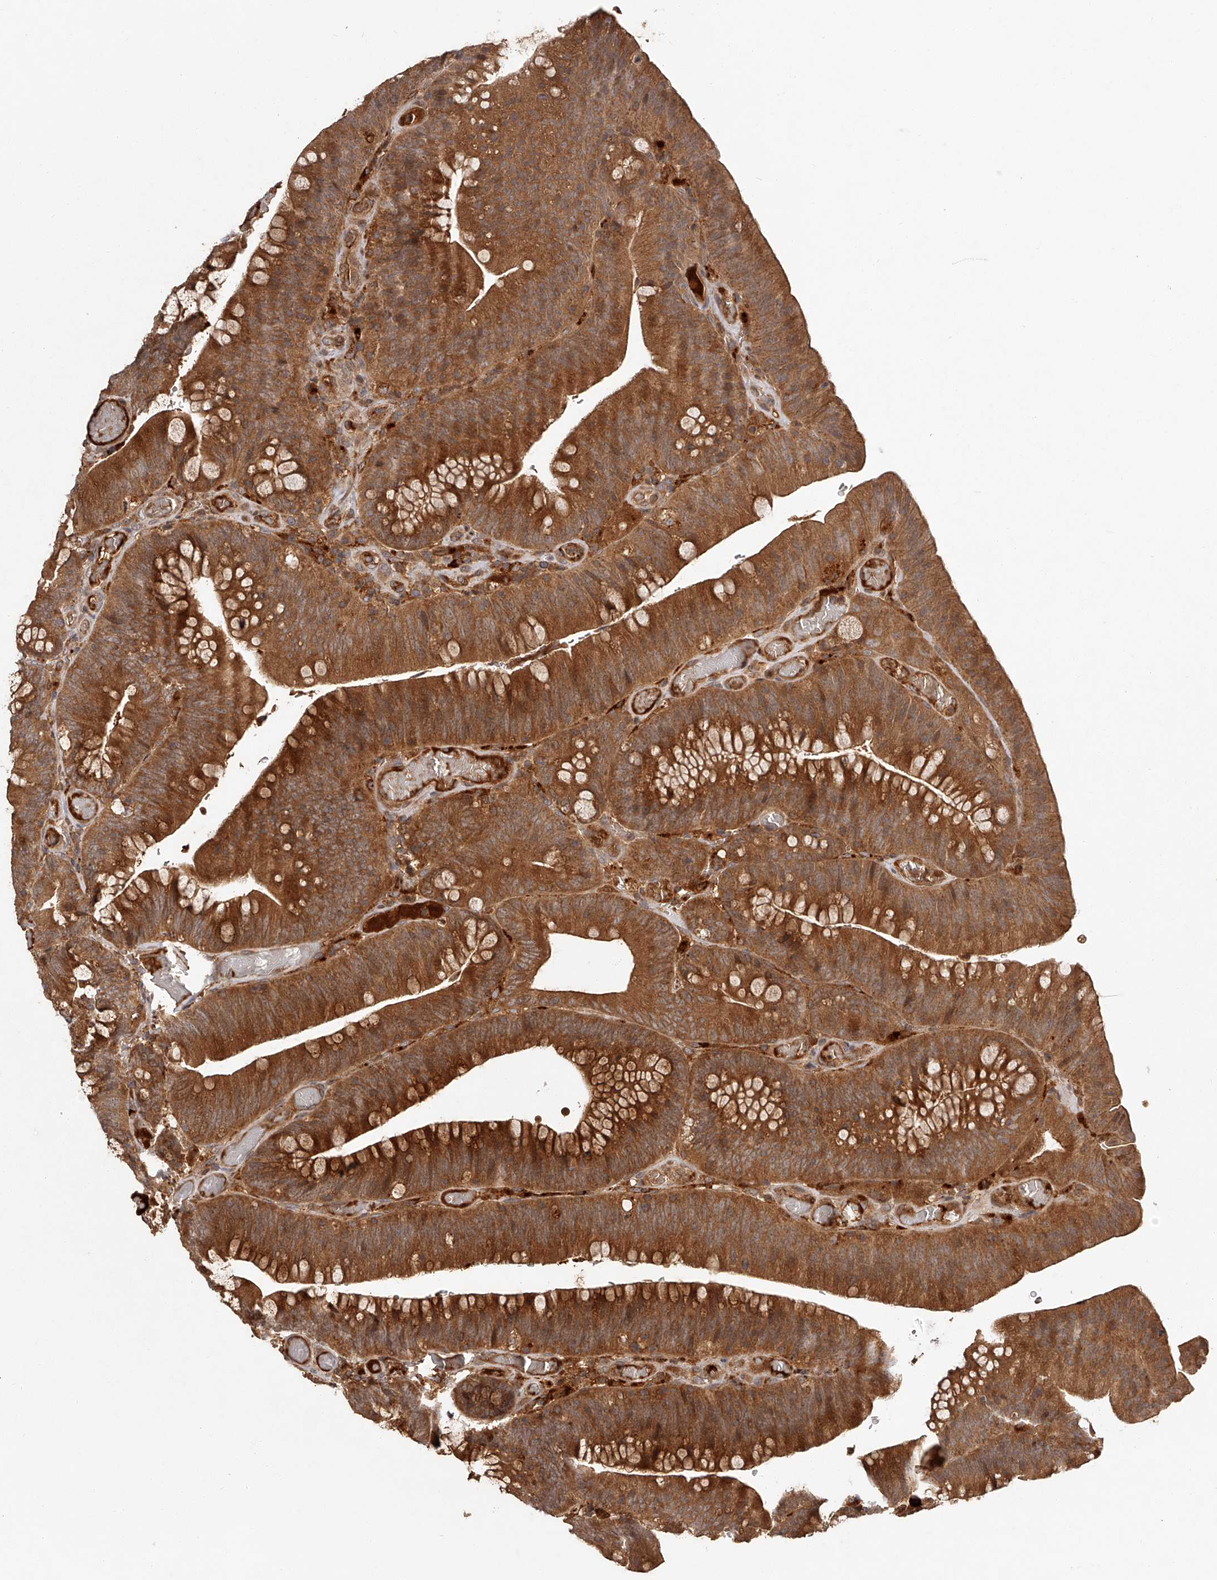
{"staining": {"intensity": "strong", "quantity": ">75%", "location": "cytoplasmic/membranous"}, "tissue": "colorectal cancer", "cell_type": "Tumor cells", "image_type": "cancer", "snomed": [{"axis": "morphology", "description": "Normal tissue, NOS"}, {"axis": "topography", "description": "Colon"}], "caption": "Immunohistochemical staining of human colorectal cancer shows strong cytoplasmic/membranous protein positivity in approximately >75% of tumor cells.", "gene": "CRYZL1", "patient": {"sex": "female", "age": 82}}